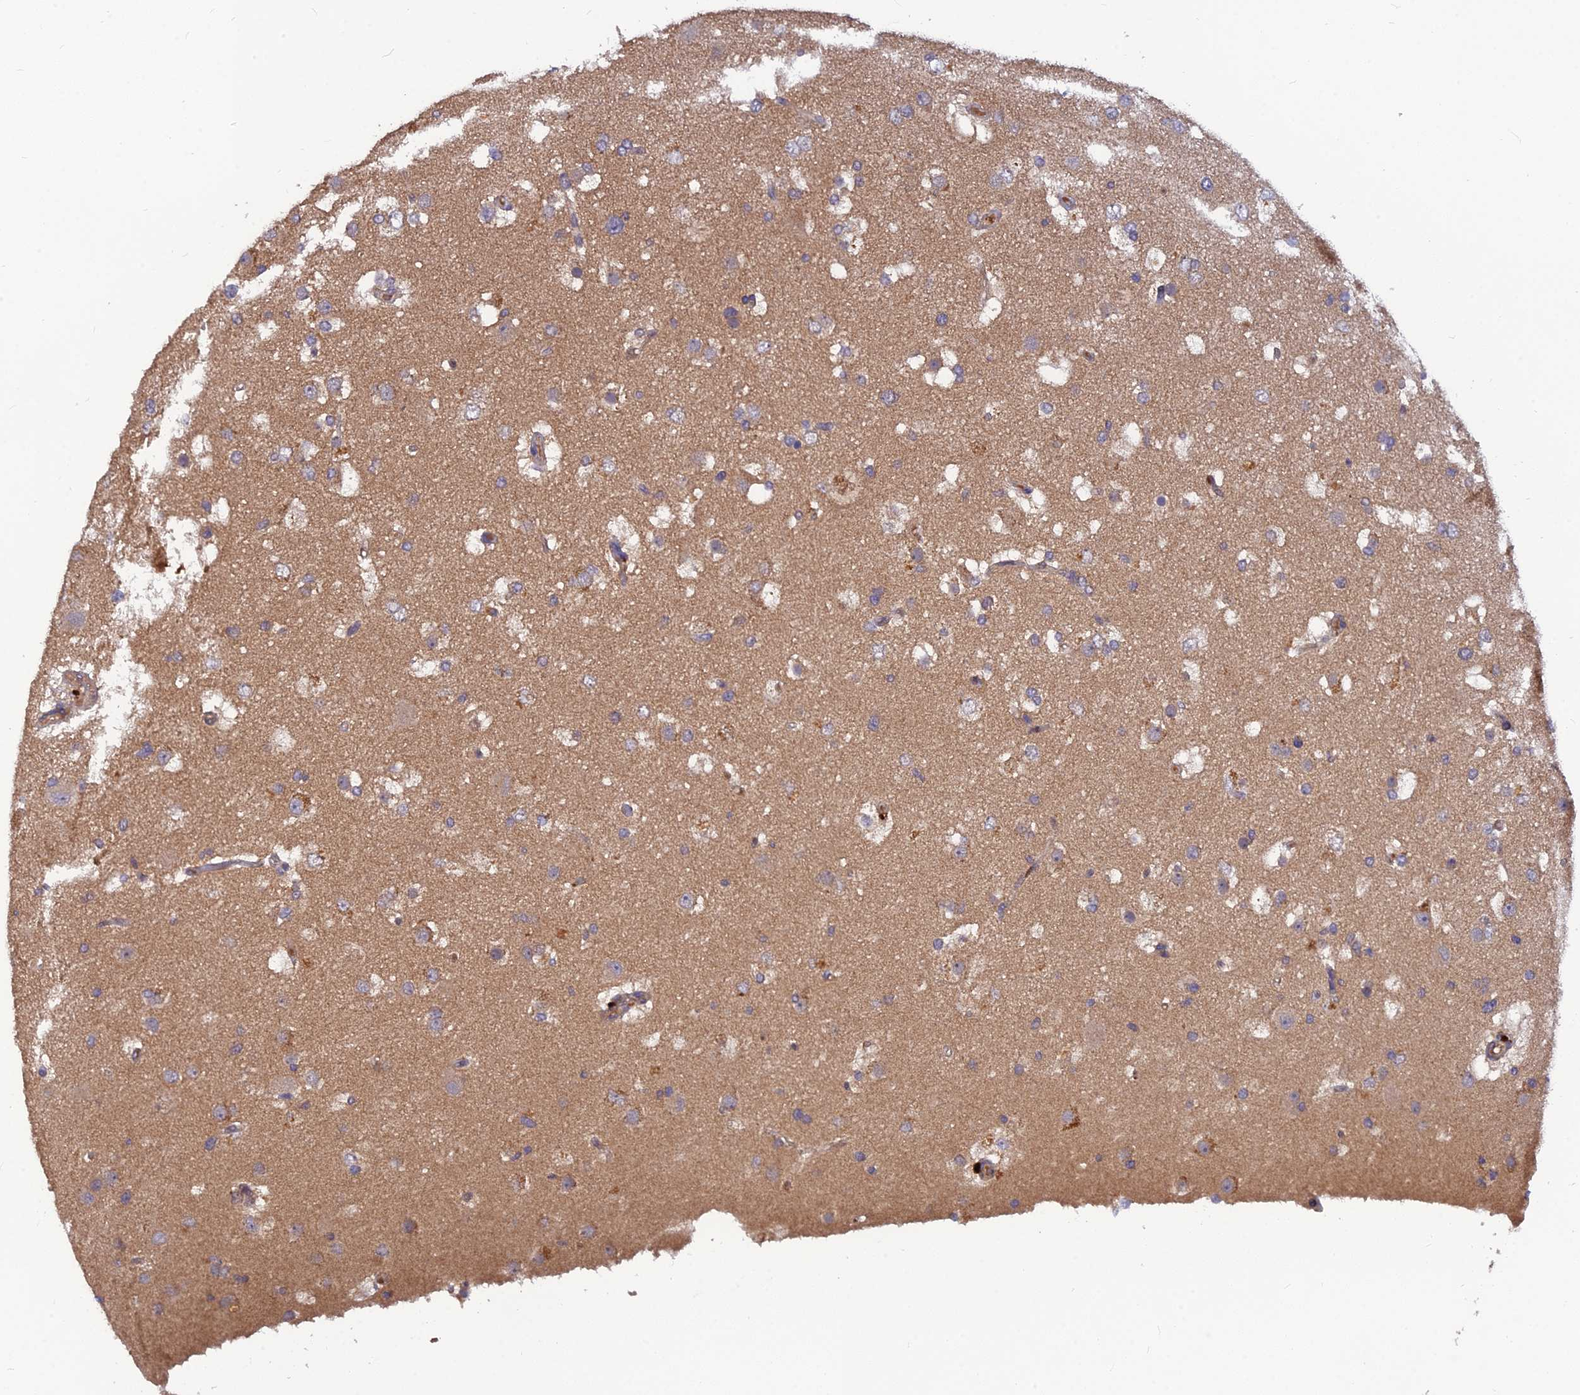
{"staining": {"intensity": "moderate", "quantity": "<25%", "location": "cytoplasmic/membranous"}, "tissue": "glioma", "cell_type": "Tumor cells", "image_type": "cancer", "snomed": [{"axis": "morphology", "description": "Glioma, malignant, High grade"}, {"axis": "topography", "description": "Brain"}], "caption": "Tumor cells display low levels of moderate cytoplasmic/membranous staining in about <25% of cells in human glioma.", "gene": "FAM151B", "patient": {"sex": "male", "age": 53}}